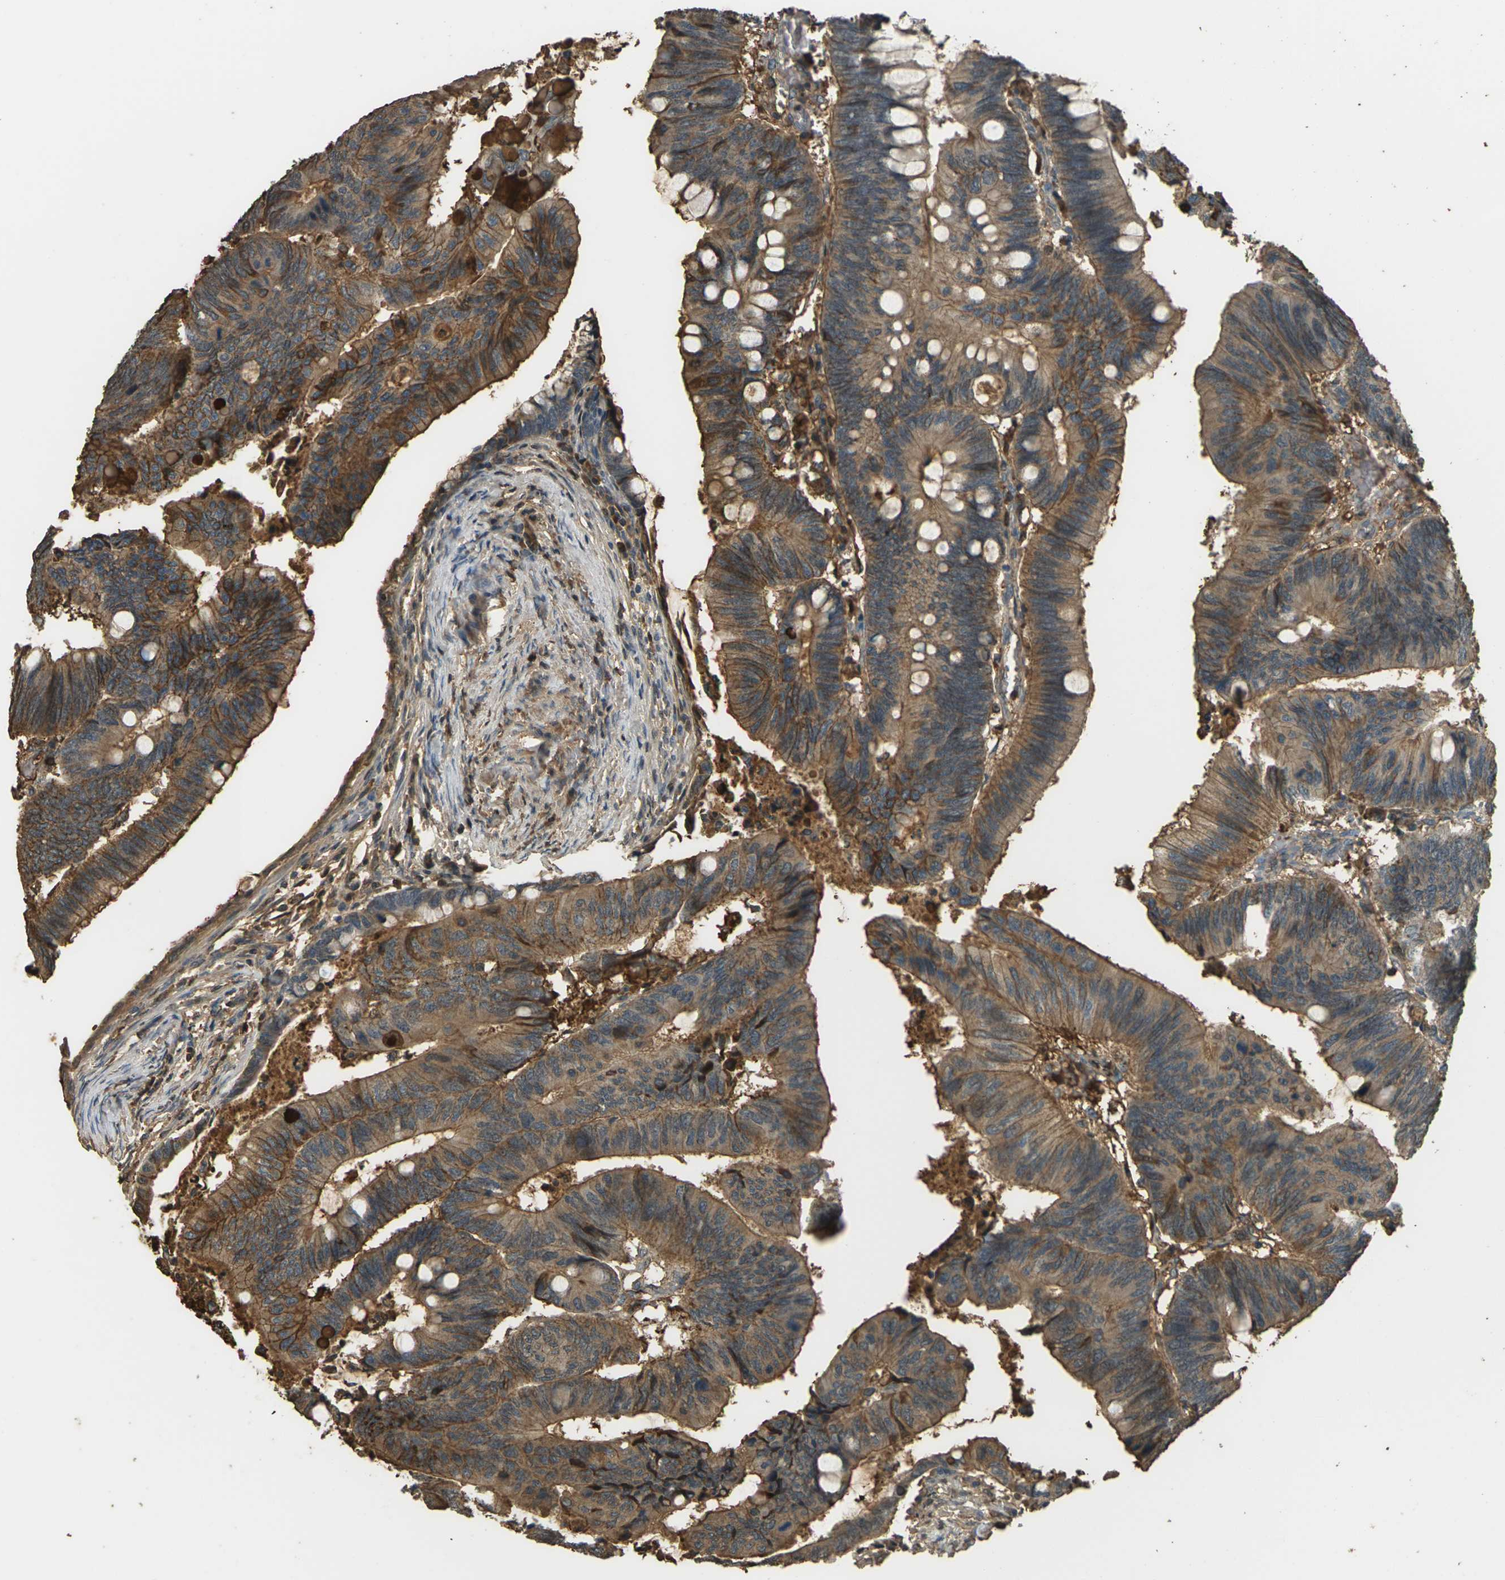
{"staining": {"intensity": "strong", "quantity": "25%-75%", "location": "cytoplasmic/membranous"}, "tissue": "colorectal cancer", "cell_type": "Tumor cells", "image_type": "cancer", "snomed": [{"axis": "morphology", "description": "Normal tissue, NOS"}, {"axis": "morphology", "description": "Adenocarcinoma, NOS"}, {"axis": "topography", "description": "Rectum"}, {"axis": "topography", "description": "Peripheral nerve tissue"}], "caption": "This image shows colorectal cancer (adenocarcinoma) stained with immunohistochemistry (IHC) to label a protein in brown. The cytoplasmic/membranous of tumor cells show strong positivity for the protein. Nuclei are counter-stained blue.", "gene": "CYP1B1", "patient": {"sex": "male", "age": 92}}